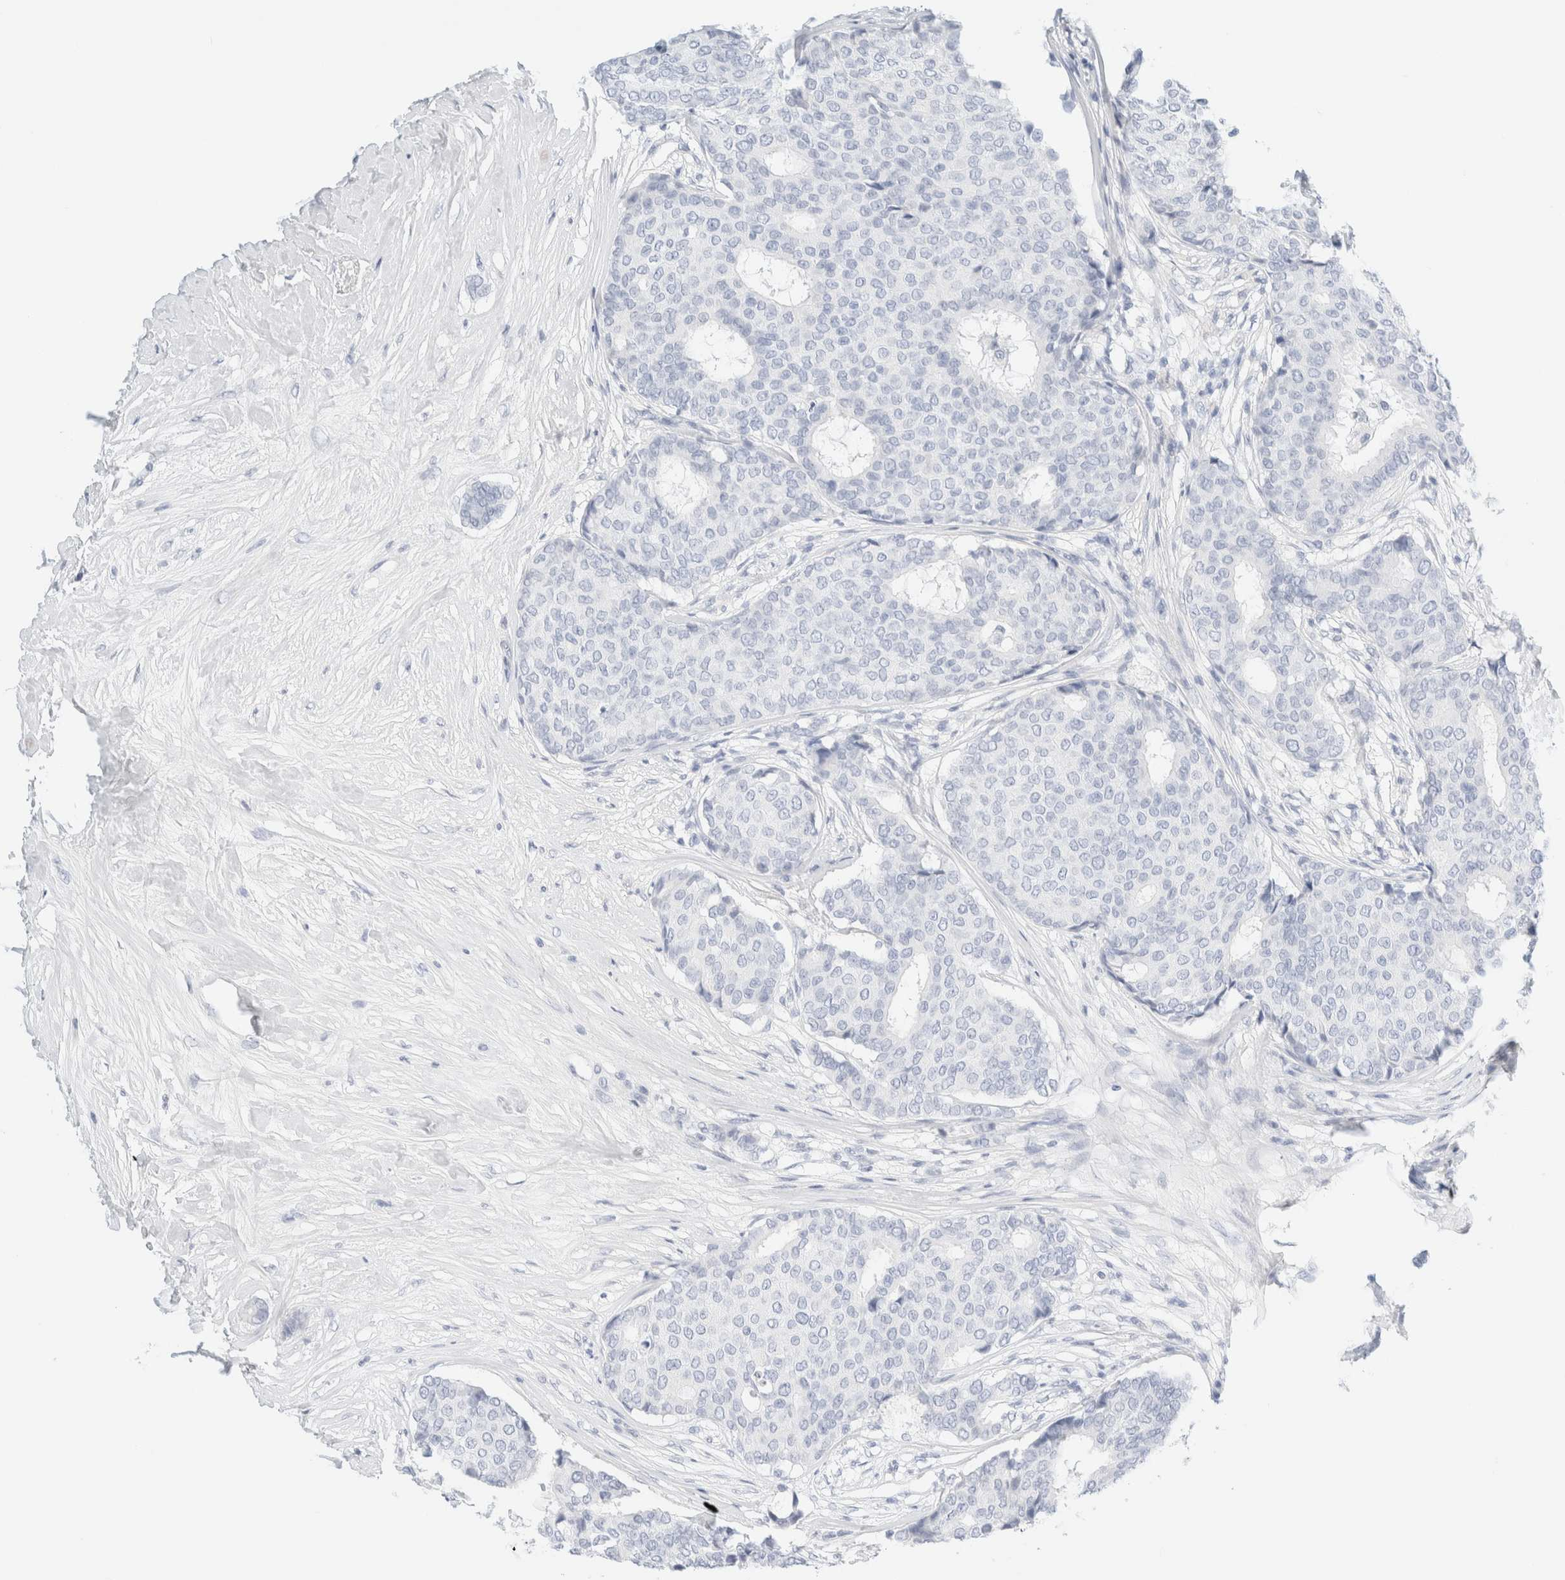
{"staining": {"intensity": "negative", "quantity": "none", "location": "none"}, "tissue": "breast cancer", "cell_type": "Tumor cells", "image_type": "cancer", "snomed": [{"axis": "morphology", "description": "Duct carcinoma"}, {"axis": "topography", "description": "Breast"}], "caption": "Immunohistochemistry of human infiltrating ductal carcinoma (breast) demonstrates no staining in tumor cells.", "gene": "DPYS", "patient": {"sex": "female", "age": 75}}